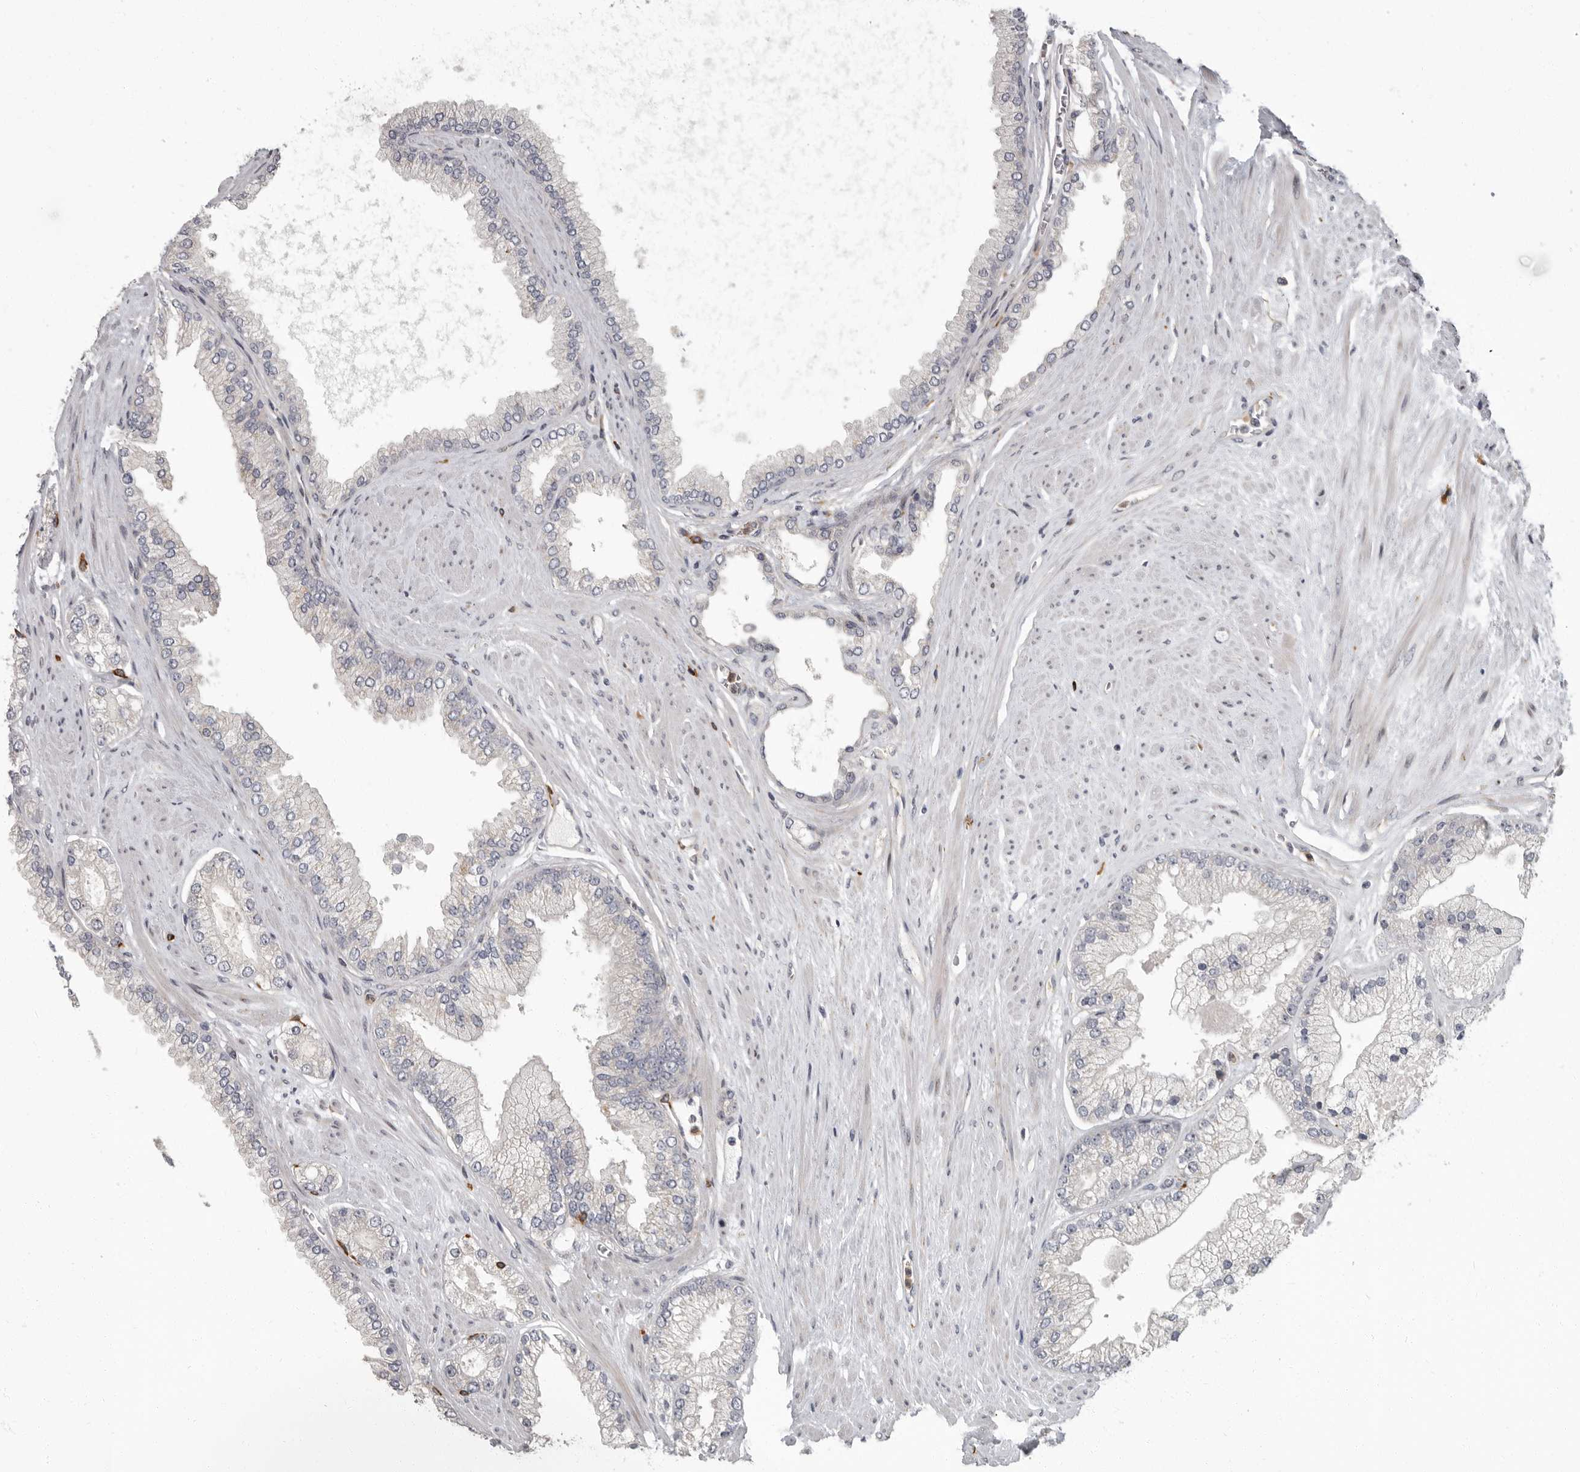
{"staining": {"intensity": "negative", "quantity": "none", "location": "none"}, "tissue": "prostate cancer", "cell_type": "Tumor cells", "image_type": "cancer", "snomed": [{"axis": "morphology", "description": "Adenocarcinoma, High grade"}, {"axis": "topography", "description": "Prostate"}], "caption": "Tumor cells show no significant positivity in prostate cancer (adenocarcinoma (high-grade)).", "gene": "PDCD11", "patient": {"sex": "male", "age": 58}}